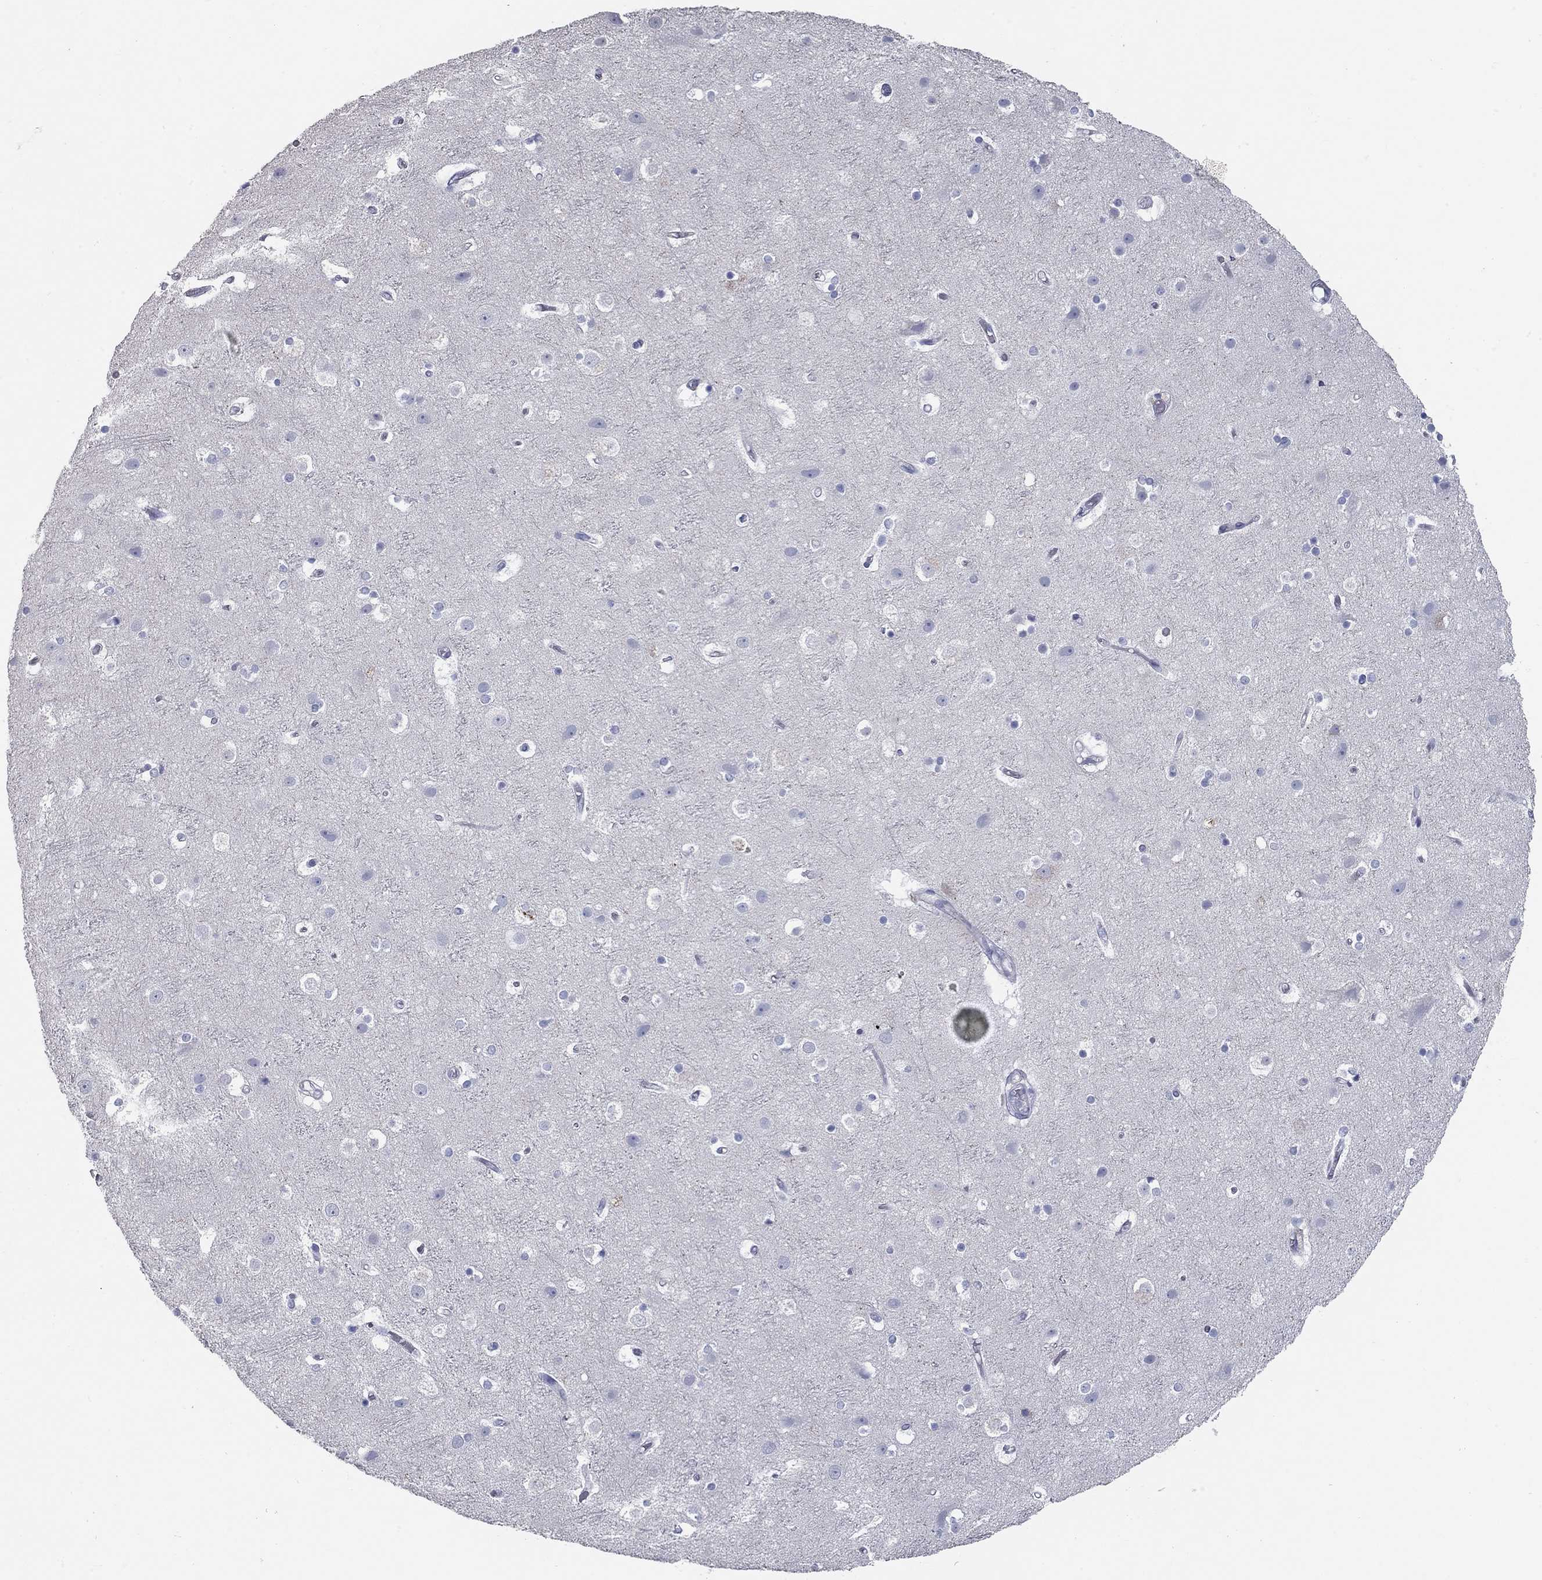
{"staining": {"intensity": "negative", "quantity": "none", "location": "none"}, "tissue": "cerebral cortex", "cell_type": "Endothelial cells", "image_type": "normal", "snomed": [{"axis": "morphology", "description": "Normal tissue, NOS"}, {"axis": "topography", "description": "Cerebral cortex"}], "caption": "DAB immunohistochemical staining of unremarkable human cerebral cortex exhibits no significant positivity in endothelial cells.", "gene": "TAC1", "patient": {"sex": "female", "age": 52}}